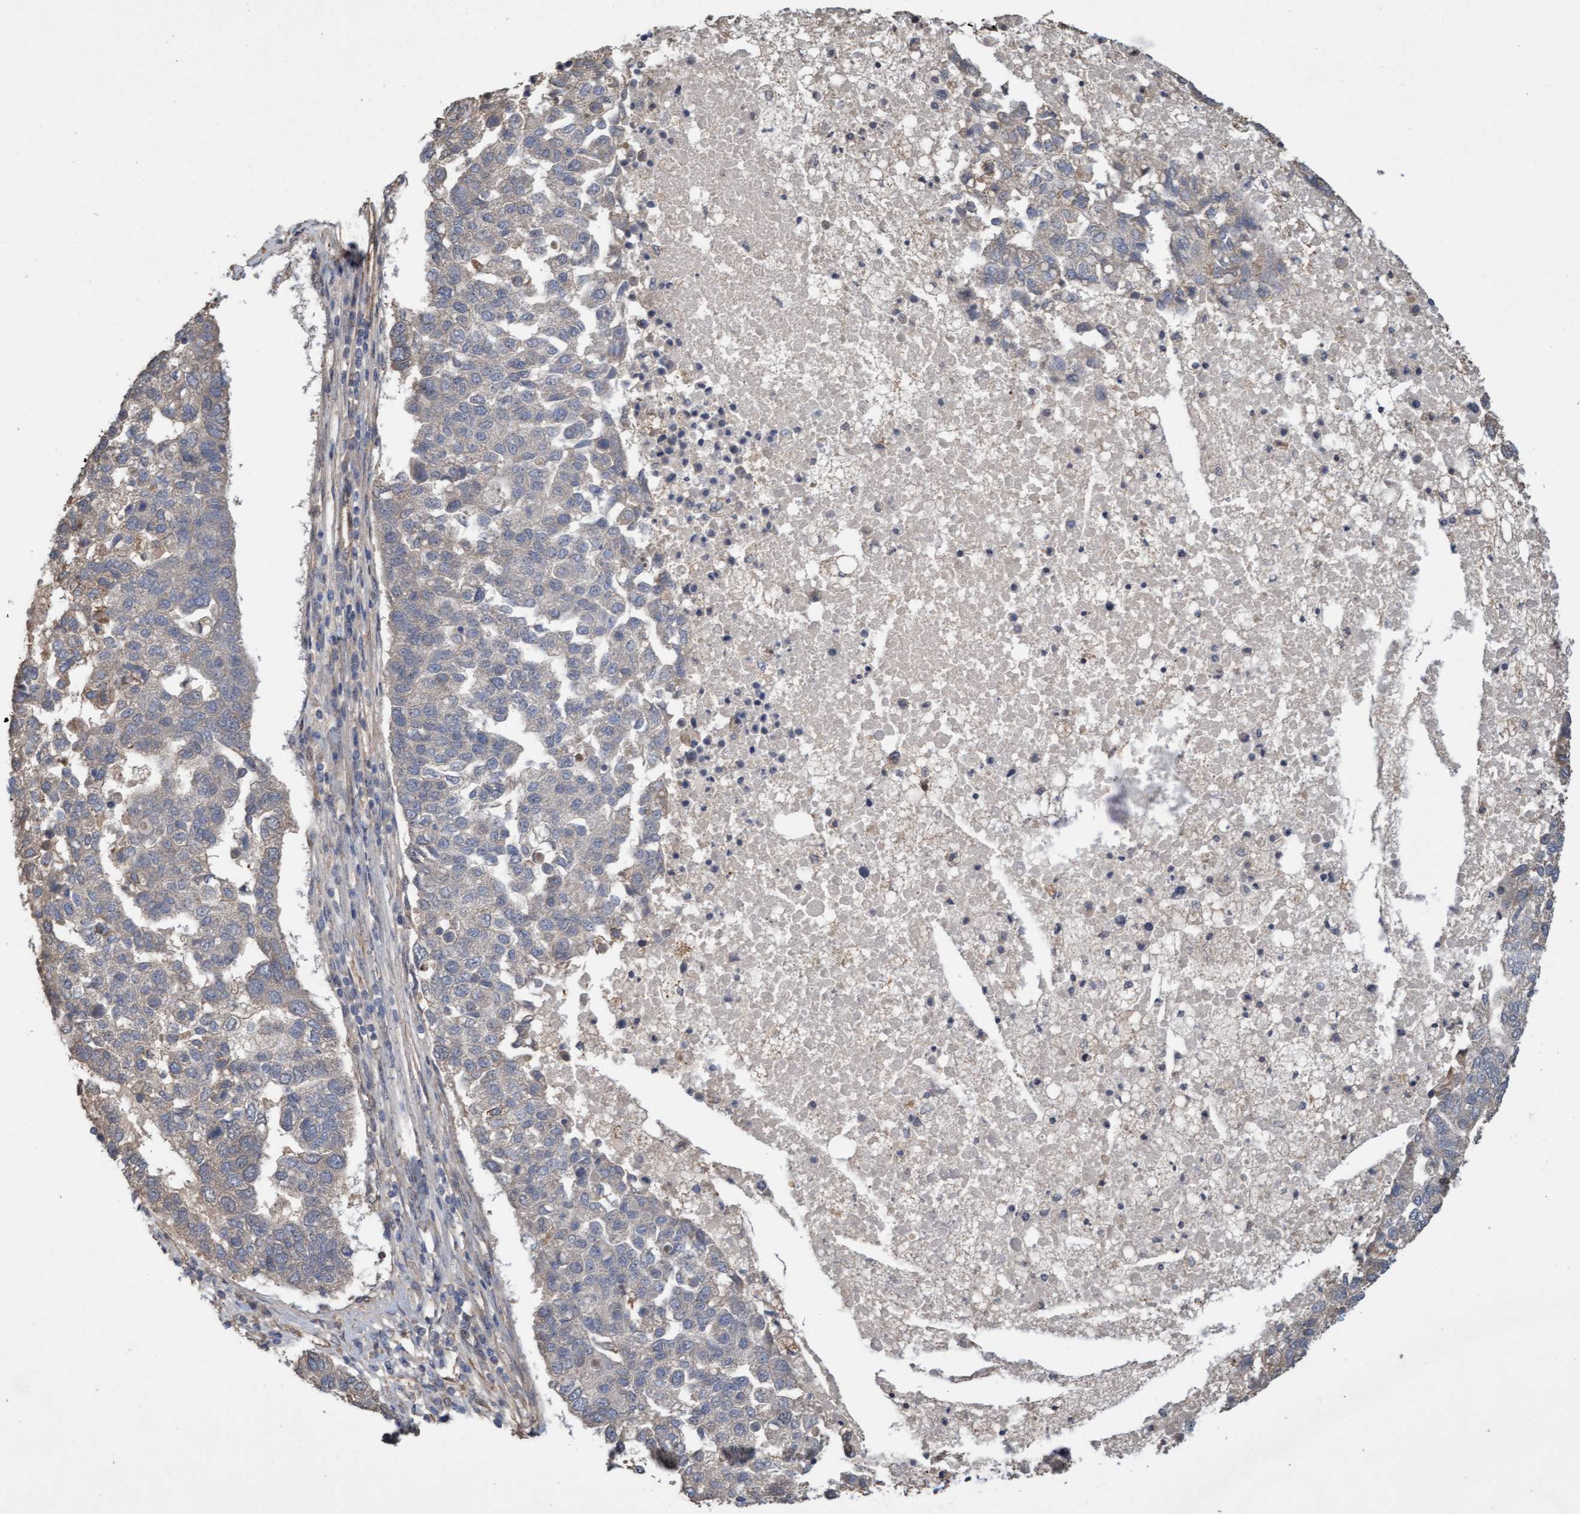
{"staining": {"intensity": "negative", "quantity": "none", "location": "none"}, "tissue": "pancreatic cancer", "cell_type": "Tumor cells", "image_type": "cancer", "snomed": [{"axis": "morphology", "description": "Adenocarcinoma, NOS"}, {"axis": "topography", "description": "Pancreas"}], "caption": "A micrograph of human pancreatic adenocarcinoma is negative for staining in tumor cells. Brightfield microscopy of immunohistochemistry stained with DAB (3,3'-diaminobenzidine) (brown) and hematoxylin (blue), captured at high magnification.", "gene": "CDC42EP4", "patient": {"sex": "female", "age": 61}}